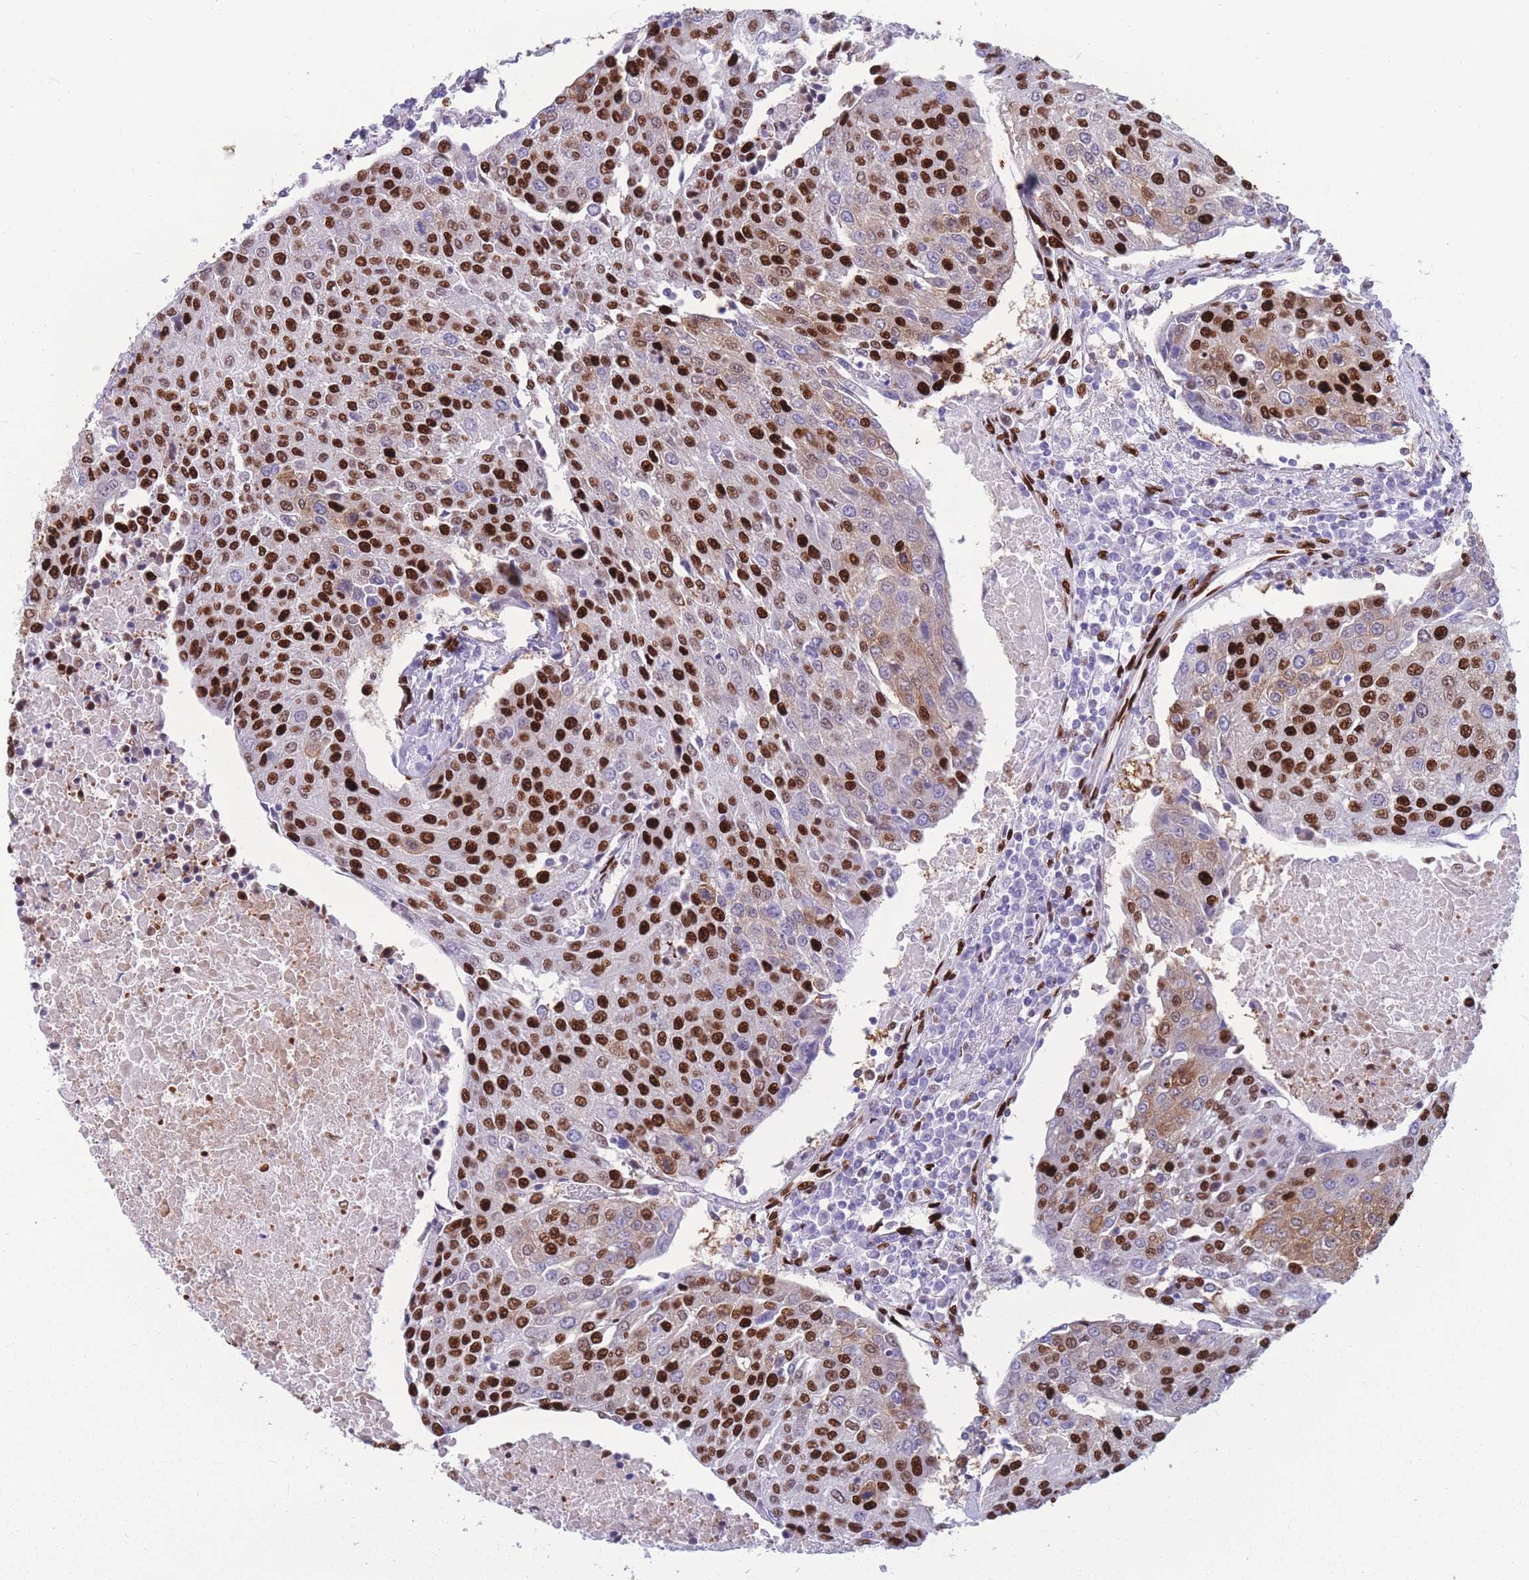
{"staining": {"intensity": "strong", "quantity": "25%-75%", "location": "nuclear"}, "tissue": "urothelial cancer", "cell_type": "Tumor cells", "image_type": "cancer", "snomed": [{"axis": "morphology", "description": "Urothelial carcinoma, High grade"}, {"axis": "topography", "description": "Urinary bladder"}], "caption": "The immunohistochemical stain shows strong nuclear staining in tumor cells of urothelial cancer tissue.", "gene": "NASP", "patient": {"sex": "female", "age": 85}}